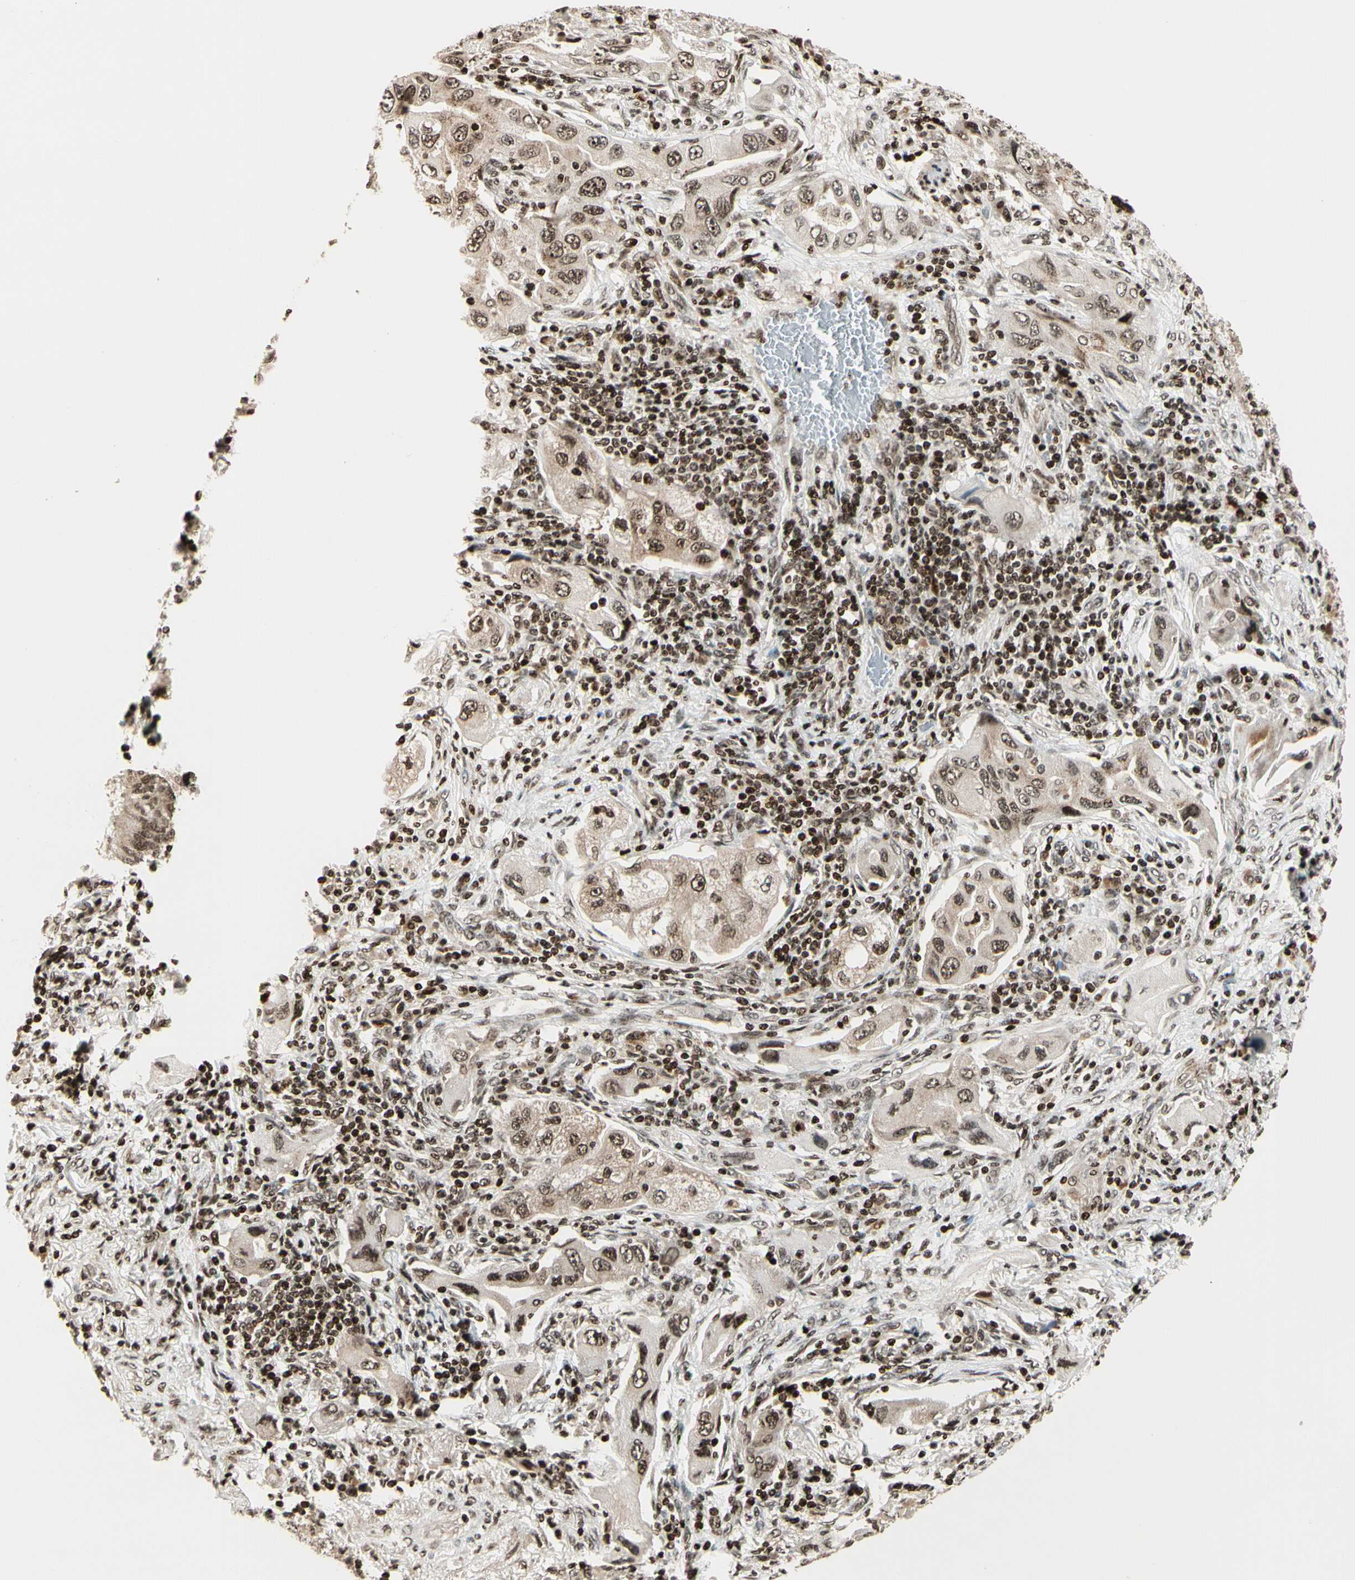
{"staining": {"intensity": "weak", "quantity": ">75%", "location": "nuclear"}, "tissue": "lung cancer", "cell_type": "Tumor cells", "image_type": "cancer", "snomed": [{"axis": "morphology", "description": "Adenocarcinoma, NOS"}, {"axis": "topography", "description": "Lung"}], "caption": "High-power microscopy captured an immunohistochemistry (IHC) image of adenocarcinoma (lung), revealing weak nuclear positivity in approximately >75% of tumor cells. (Brightfield microscopy of DAB IHC at high magnification).", "gene": "TSHZ3", "patient": {"sex": "female", "age": 65}}